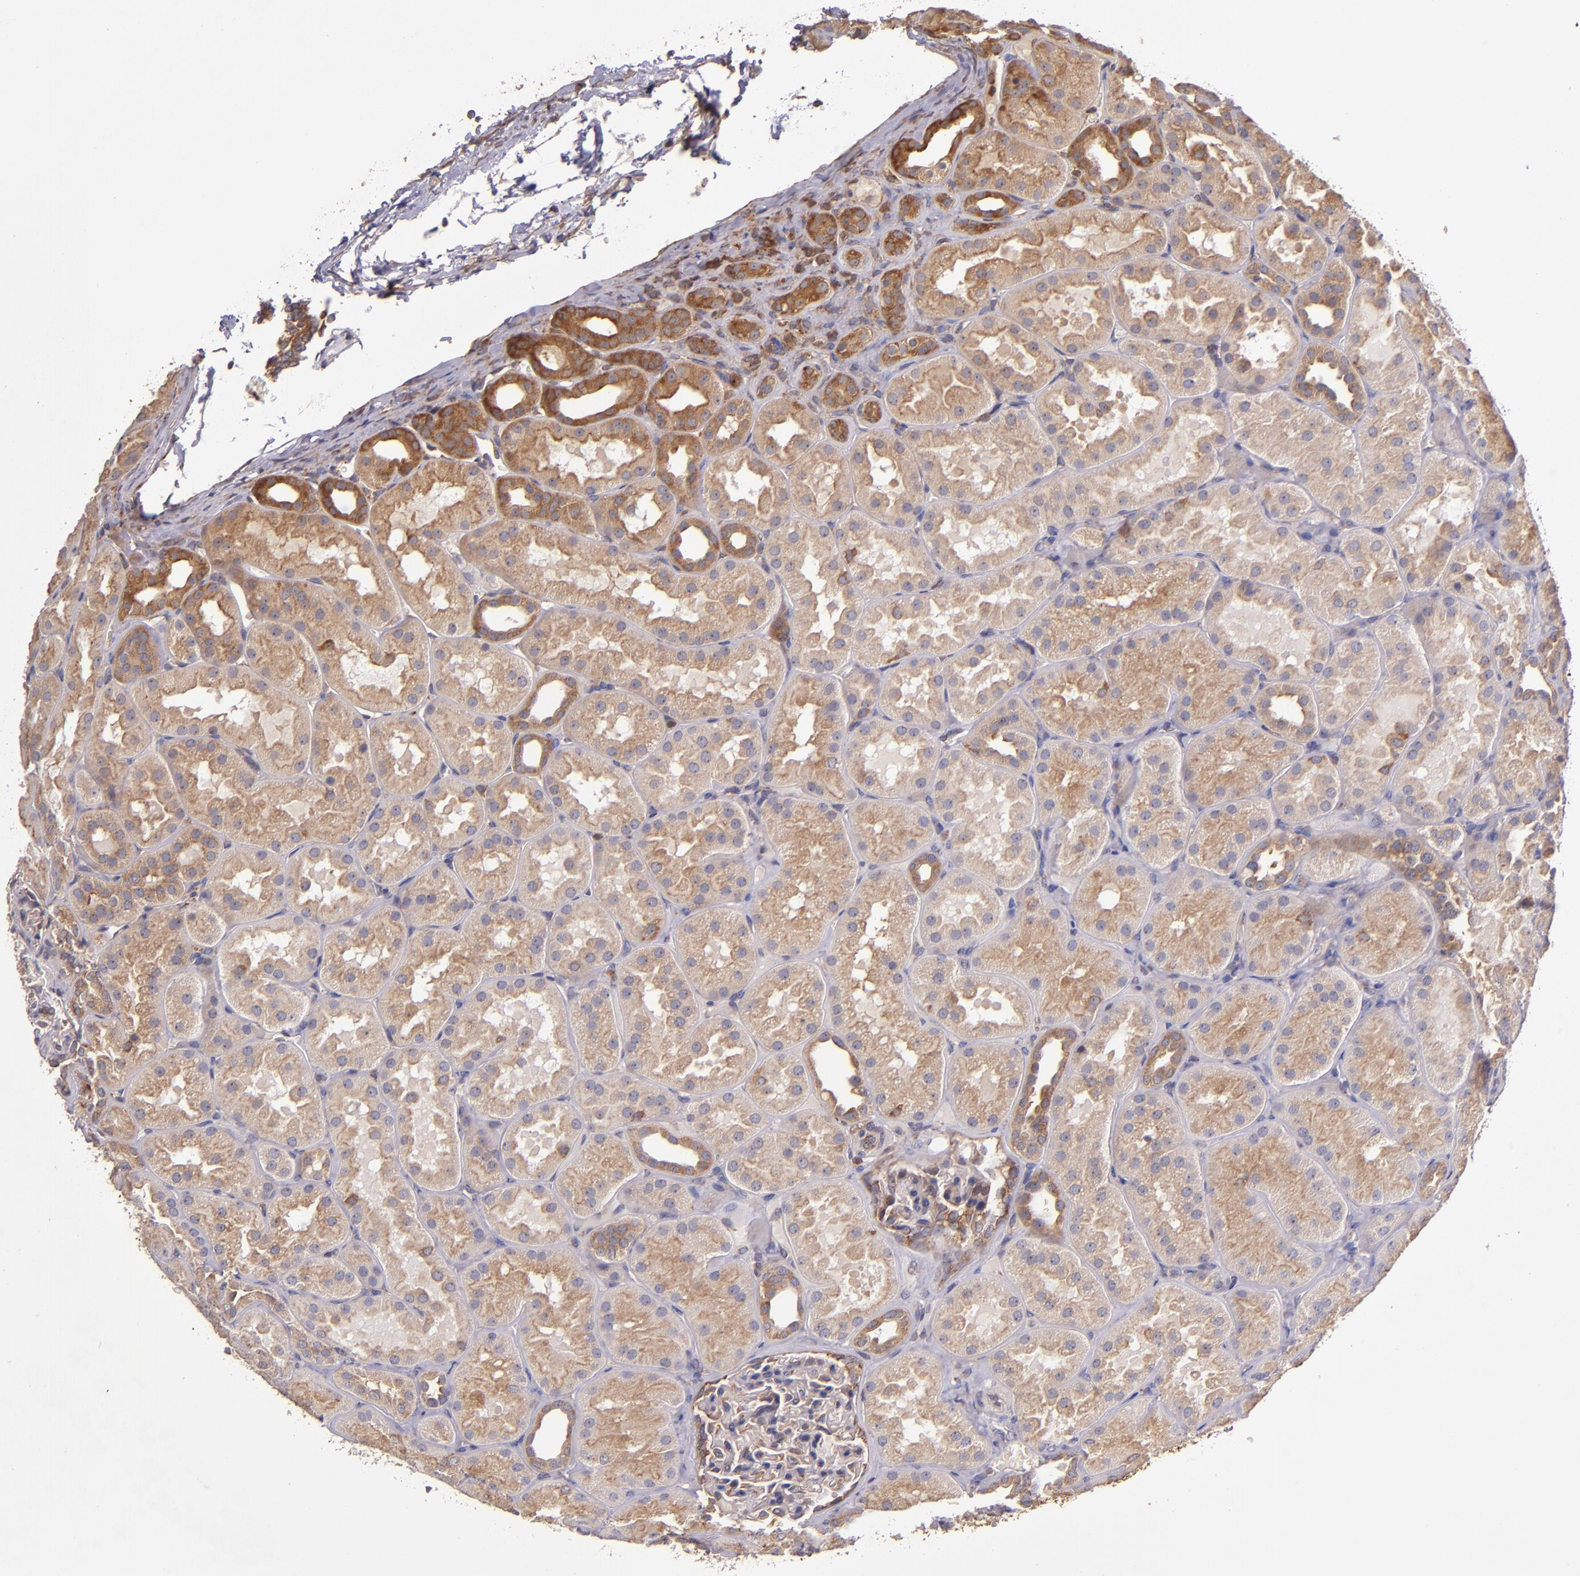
{"staining": {"intensity": "negative", "quantity": "none", "location": "none"}, "tissue": "kidney", "cell_type": "Cells in glomeruli", "image_type": "normal", "snomed": [{"axis": "morphology", "description": "Normal tissue, NOS"}, {"axis": "topography", "description": "Kidney"}], "caption": "High power microscopy histopathology image of an IHC image of benign kidney, revealing no significant positivity in cells in glomeruli.", "gene": "EIF4ENIF1", "patient": {"sex": "male", "age": 28}}